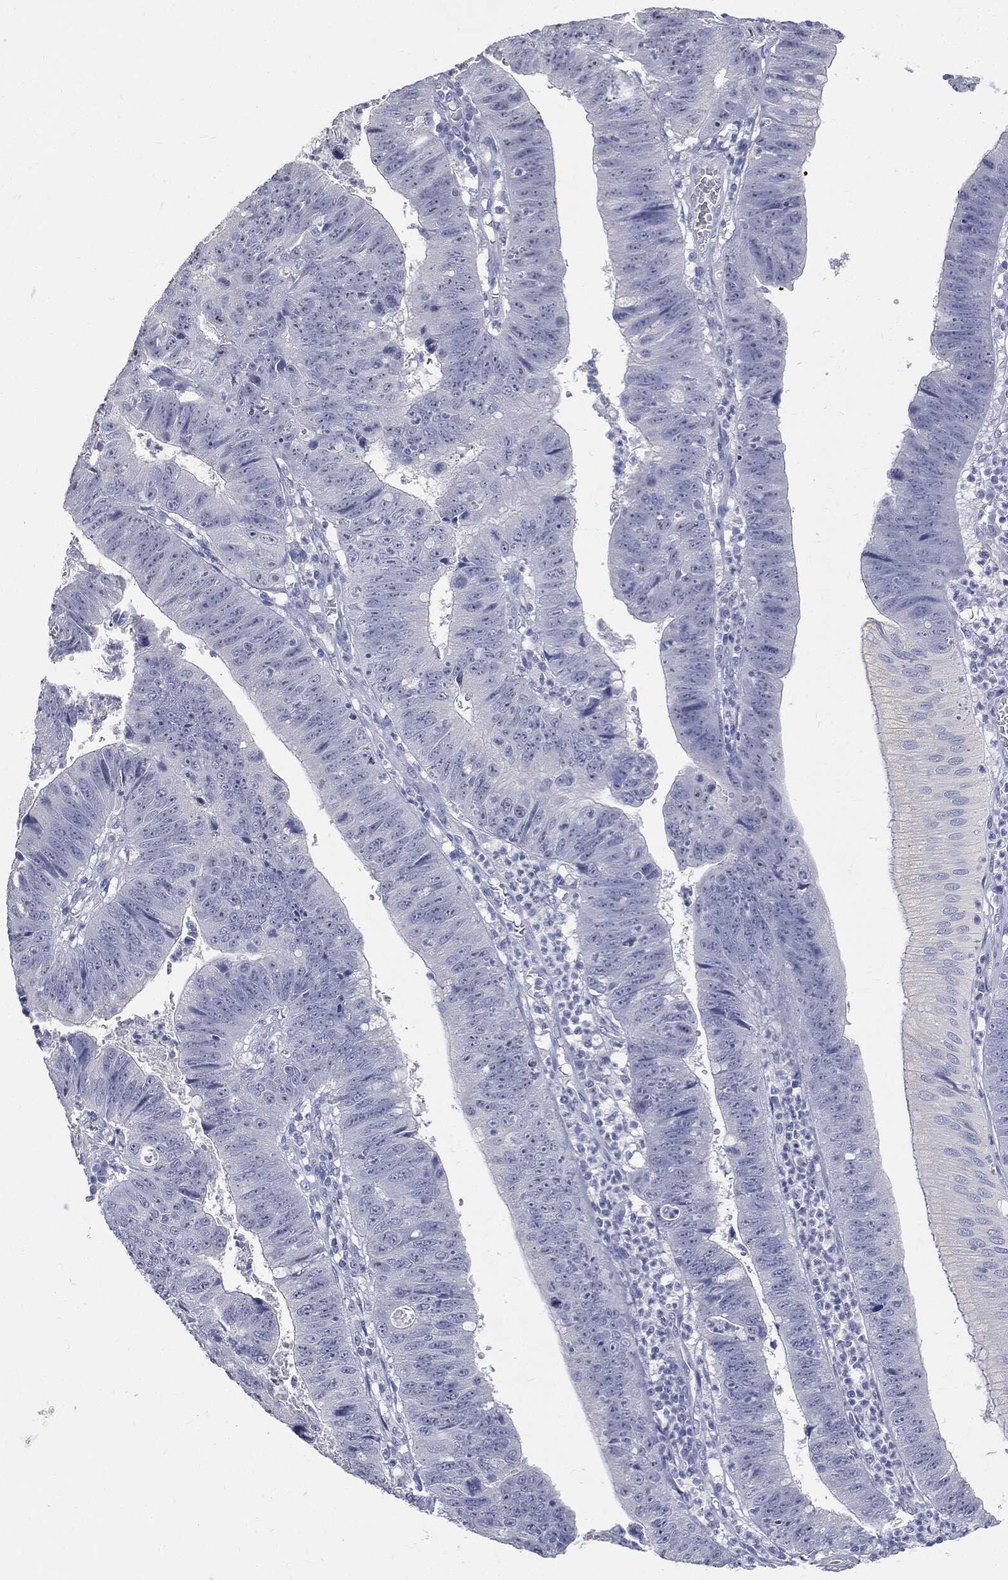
{"staining": {"intensity": "negative", "quantity": "none", "location": "none"}, "tissue": "stomach cancer", "cell_type": "Tumor cells", "image_type": "cancer", "snomed": [{"axis": "morphology", "description": "Adenocarcinoma, NOS"}, {"axis": "topography", "description": "Stomach"}], "caption": "There is no significant expression in tumor cells of stomach cancer (adenocarcinoma). (DAB immunohistochemistry (IHC) visualized using brightfield microscopy, high magnification).", "gene": "CUZD1", "patient": {"sex": "male", "age": 59}}